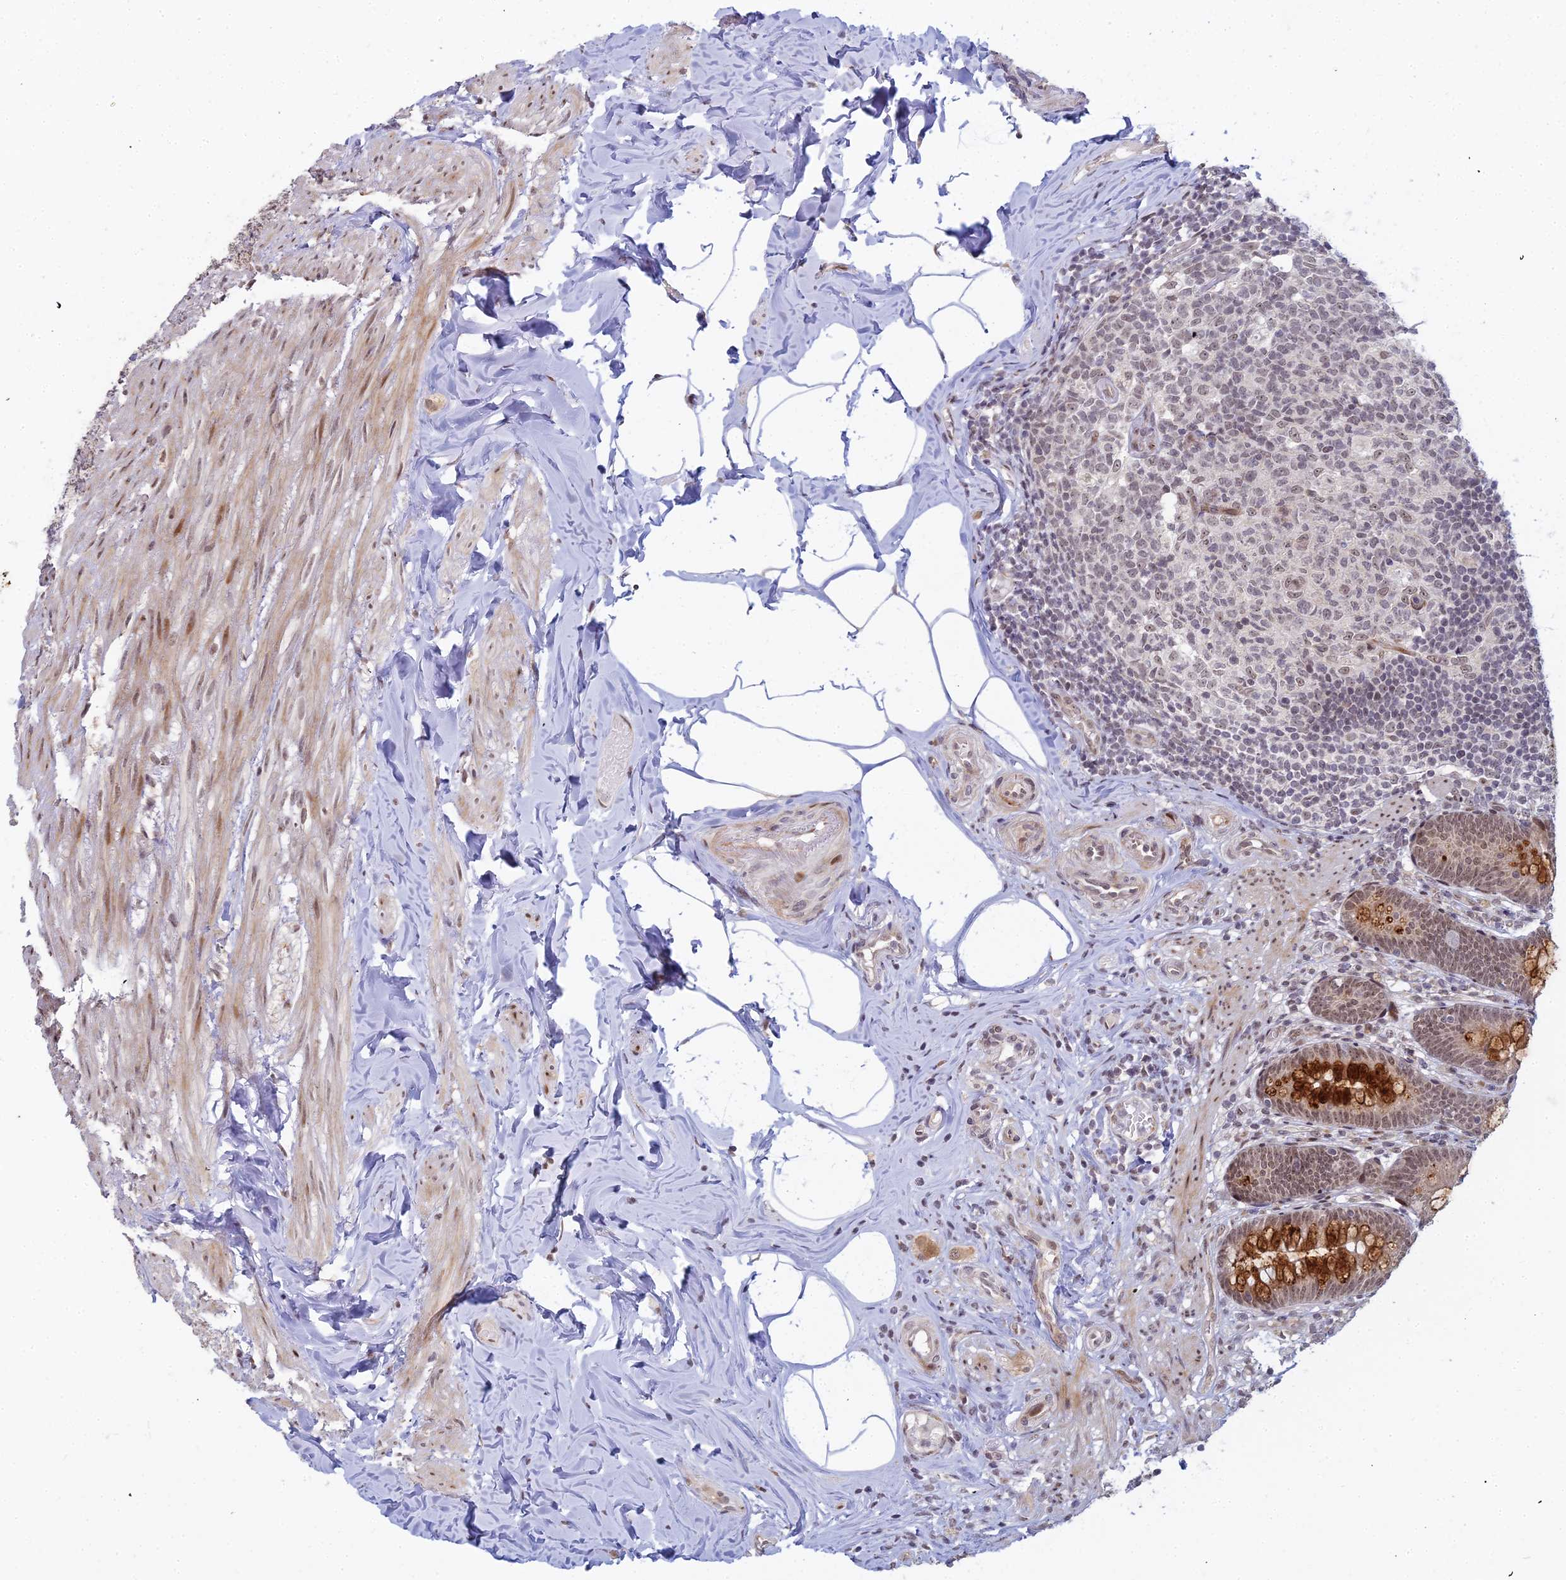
{"staining": {"intensity": "strong", "quantity": "25%-75%", "location": "cytoplasmic/membranous"}, "tissue": "appendix", "cell_type": "Glandular cells", "image_type": "normal", "snomed": [{"axis": "morphology", "description": "Normal tissue, NOS"}, {"axis": "topography", "description": "Appendix"}], "caption": "Protein positivity by IHC exhibits strong cytoplasmic/membranous positivity in about 25%-75% of glandular cells in unremarkable appendix. The protein of interest is stained brown, and the nuclei are stained in blue (DAB IHC with brightfield microscopy, high magnification).", "gene": "ABCA2", "patient": {"sex": "male", "age": 55}}